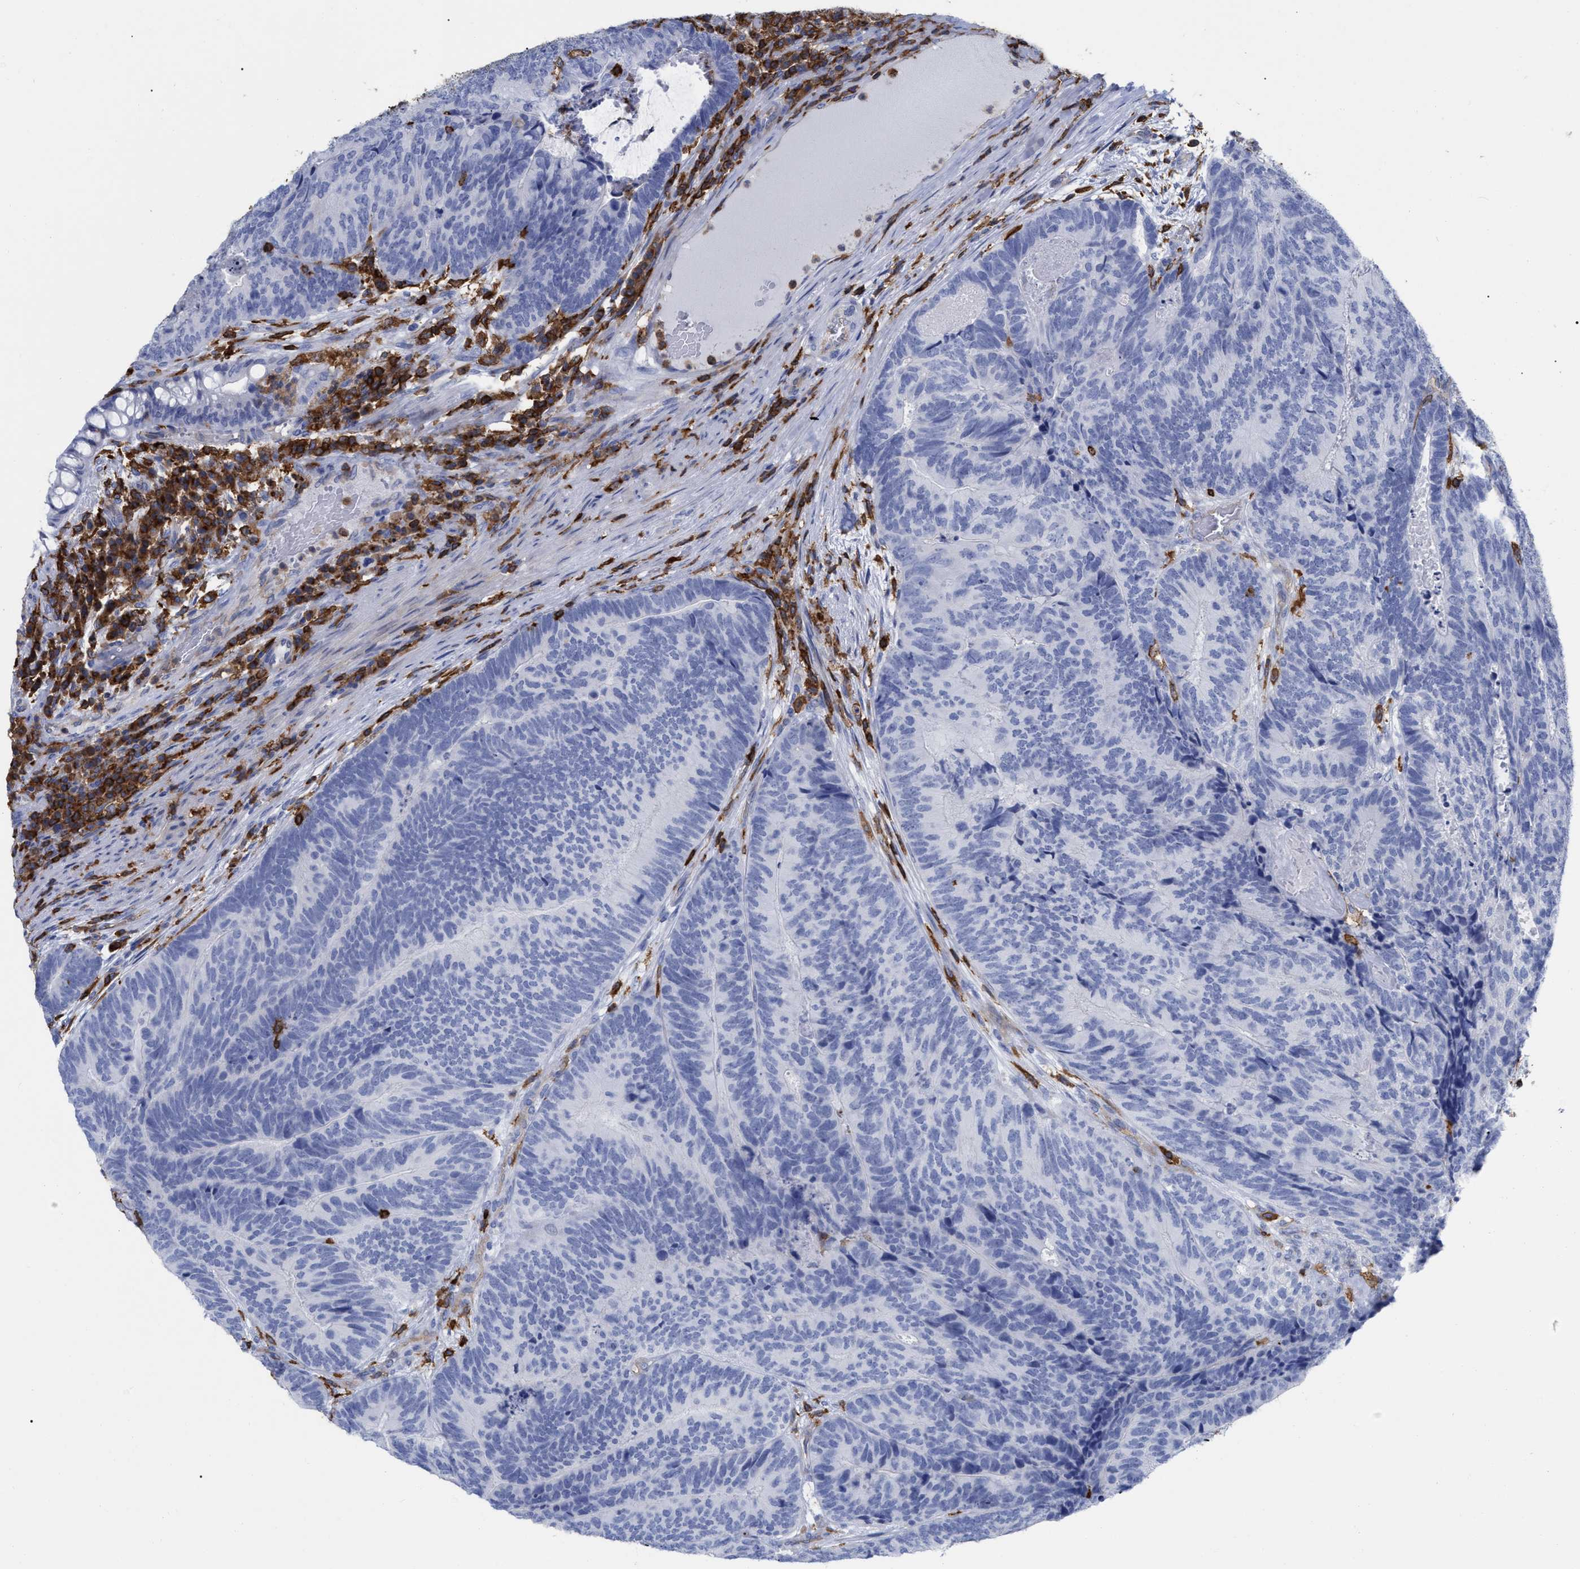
{"staining": {"intensity": "negative", "quantity": "none", "location": "none"}, "tissue": "colorectal cancer", "cell_type": "Tumor cells", "image_type": "cancer", "snomed": [{"axis": "morphology", "description": "Adenocarcinoma, NOS"}, {"axis": "topography", "description": "Colon"}], "caption": "Immunohistochemical staining of human adenocarcinoma (colorectal) reveals no significant expression in tumor cells.", "gene": "HCLS1", "patient": {"sex": "female", "age": 67}}